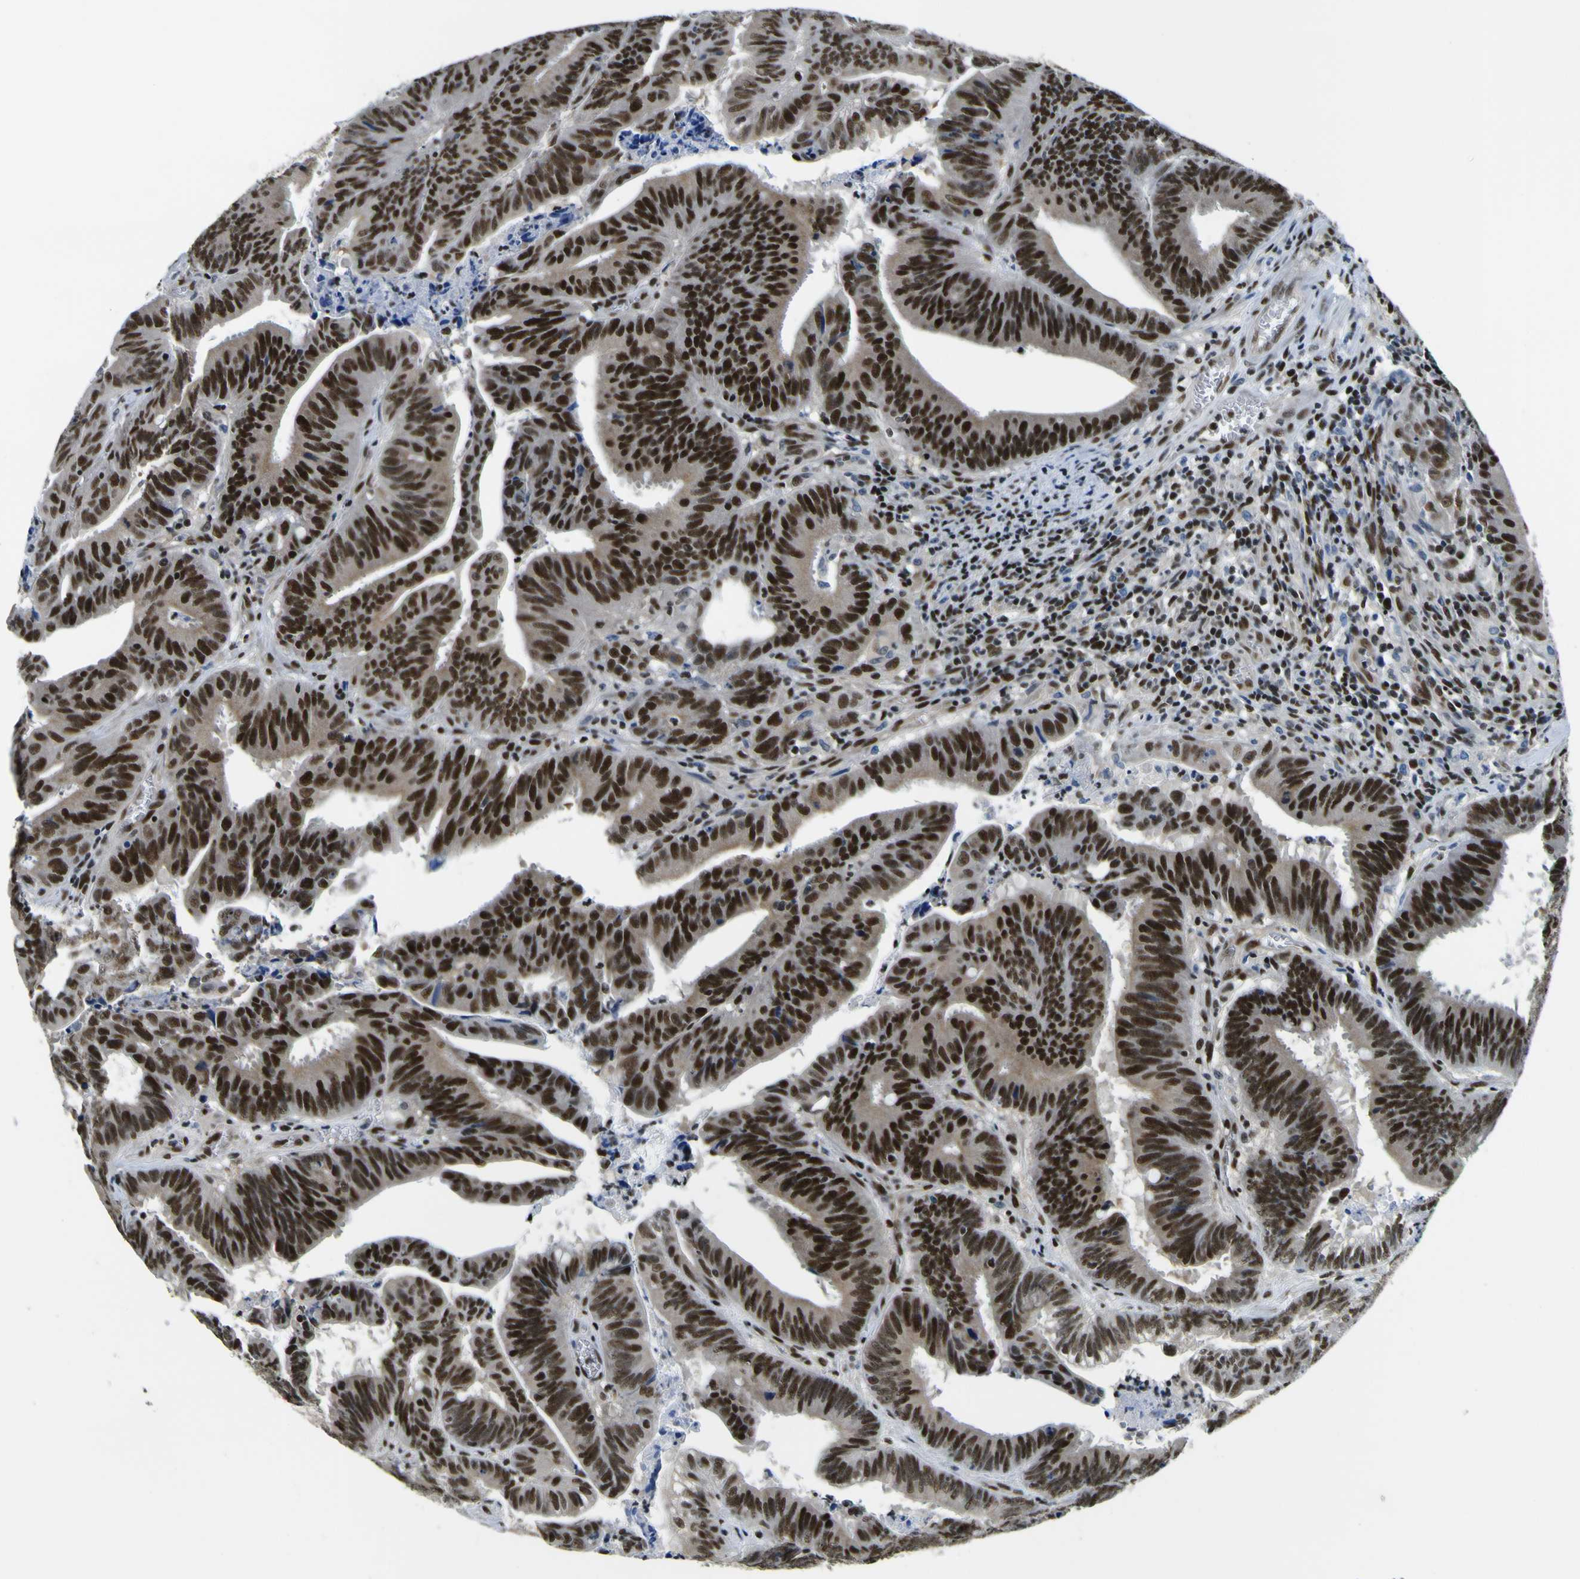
{"staining": {"intensity": "strong", "quantity": ">75%", "location": "nuclear"}, "tissue": "colorectal cancer", "cell_type": "Tumor cells", "image_type": "cancer", "snomed": [{"axis": "morphology", "description": "Adenocarcinoma, NOS"}, {"axis": "topography", "description": "Colon"}], "caption": "Protein analysis of colorectal cancer (adenocarcinoma) tissue reveals strong nuclear expression in approximately >75% of tumor cells.", "gene": "SP1", "patient": {"sex": "male", "age": 45}}